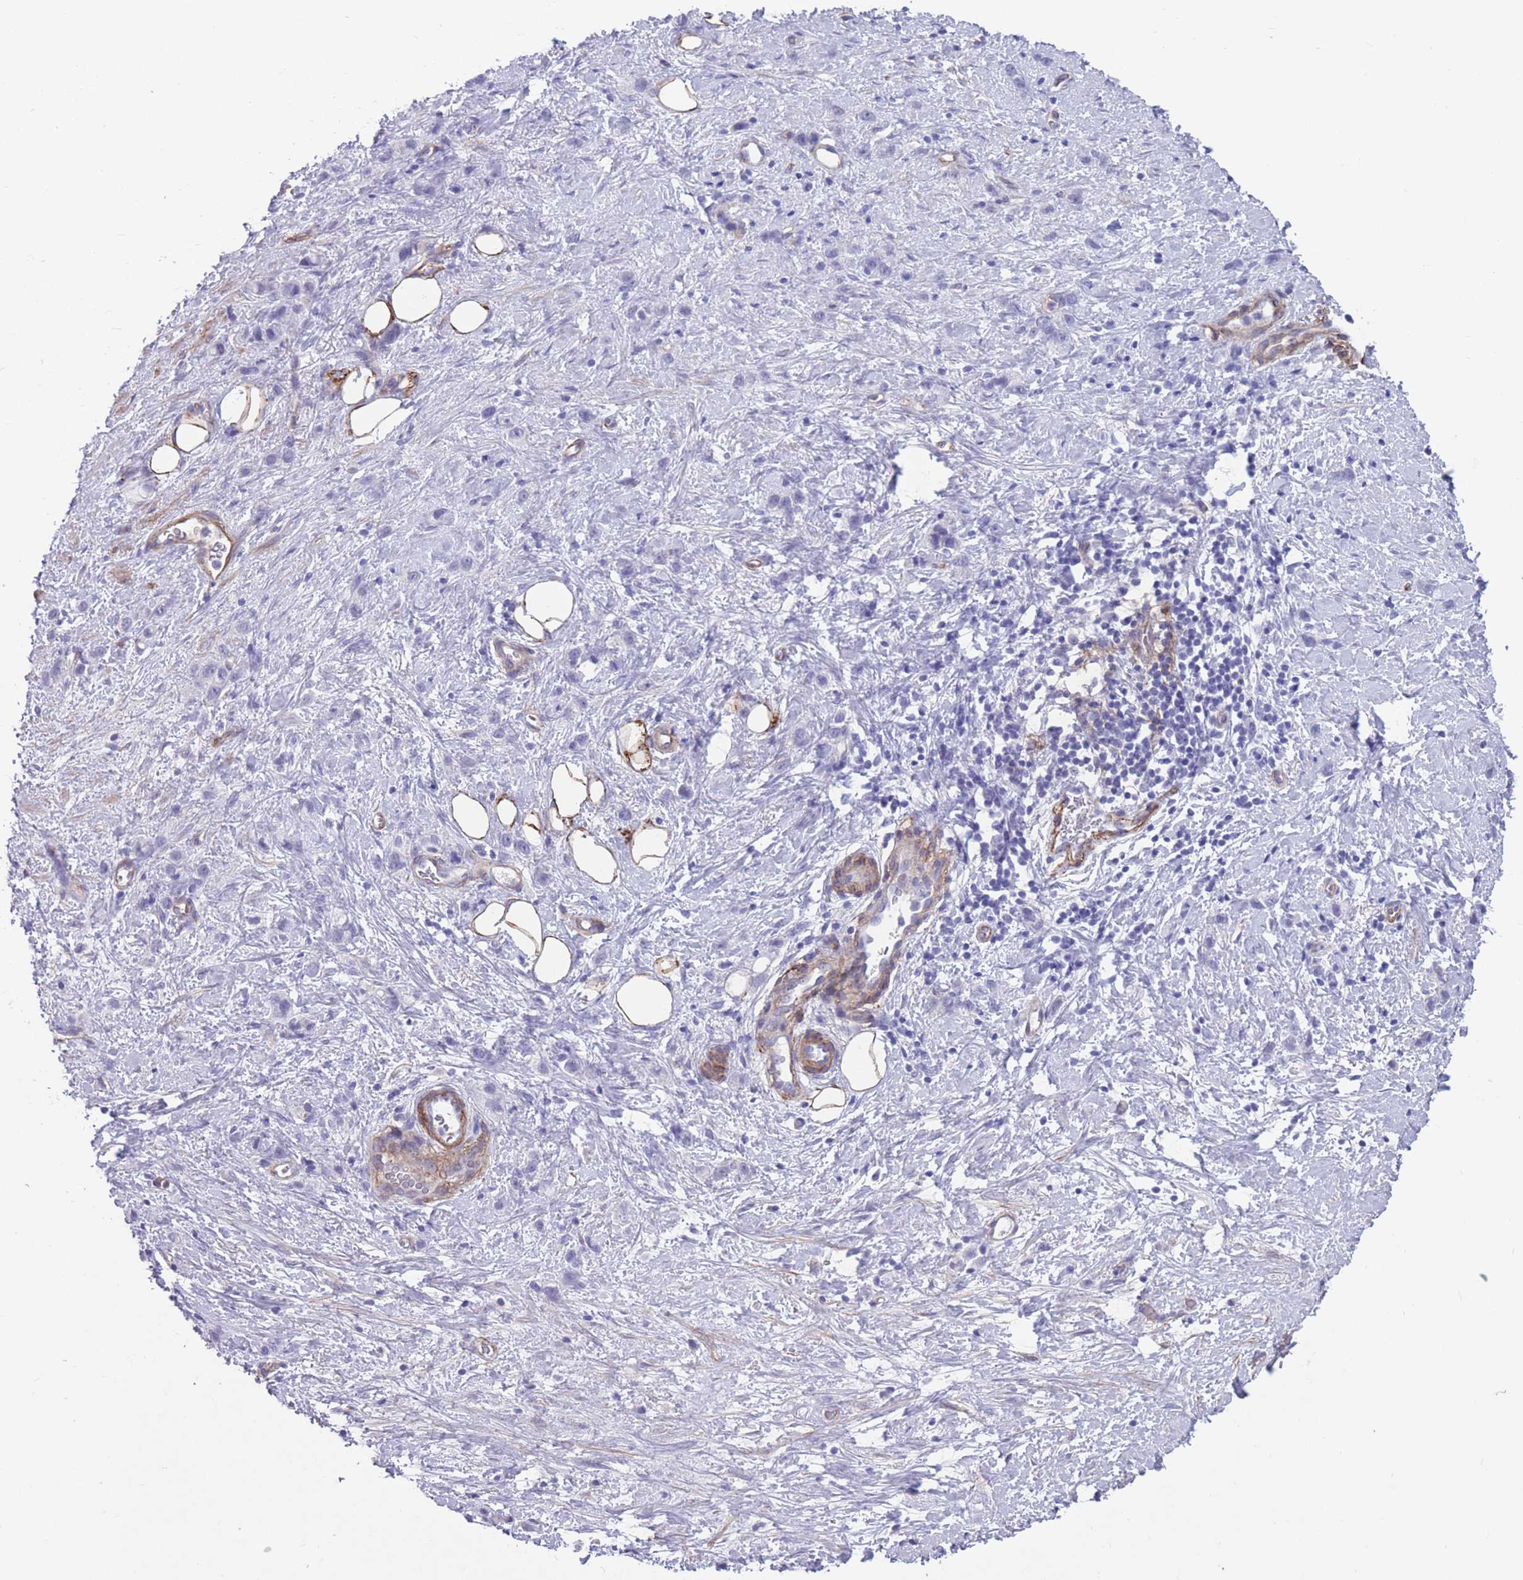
{"staining": {"intensity": "negative", "quantity": "none", "location": "none"}, "tissue": "stomach cancer", "cell_type": "Tumor cells", "image_type": "cancer", "snomed": [{"axis": "morphology", "description": "Adenocarcinoma, NOS"}, {"axis": "topography", "description": "Stomach"}], "caption": "Stomach cancer was stained to show a protein in brown. There is no significant staining in tumor cells.", "gene": "DPYD", "patient": {"sex": "female", "age": 65}}